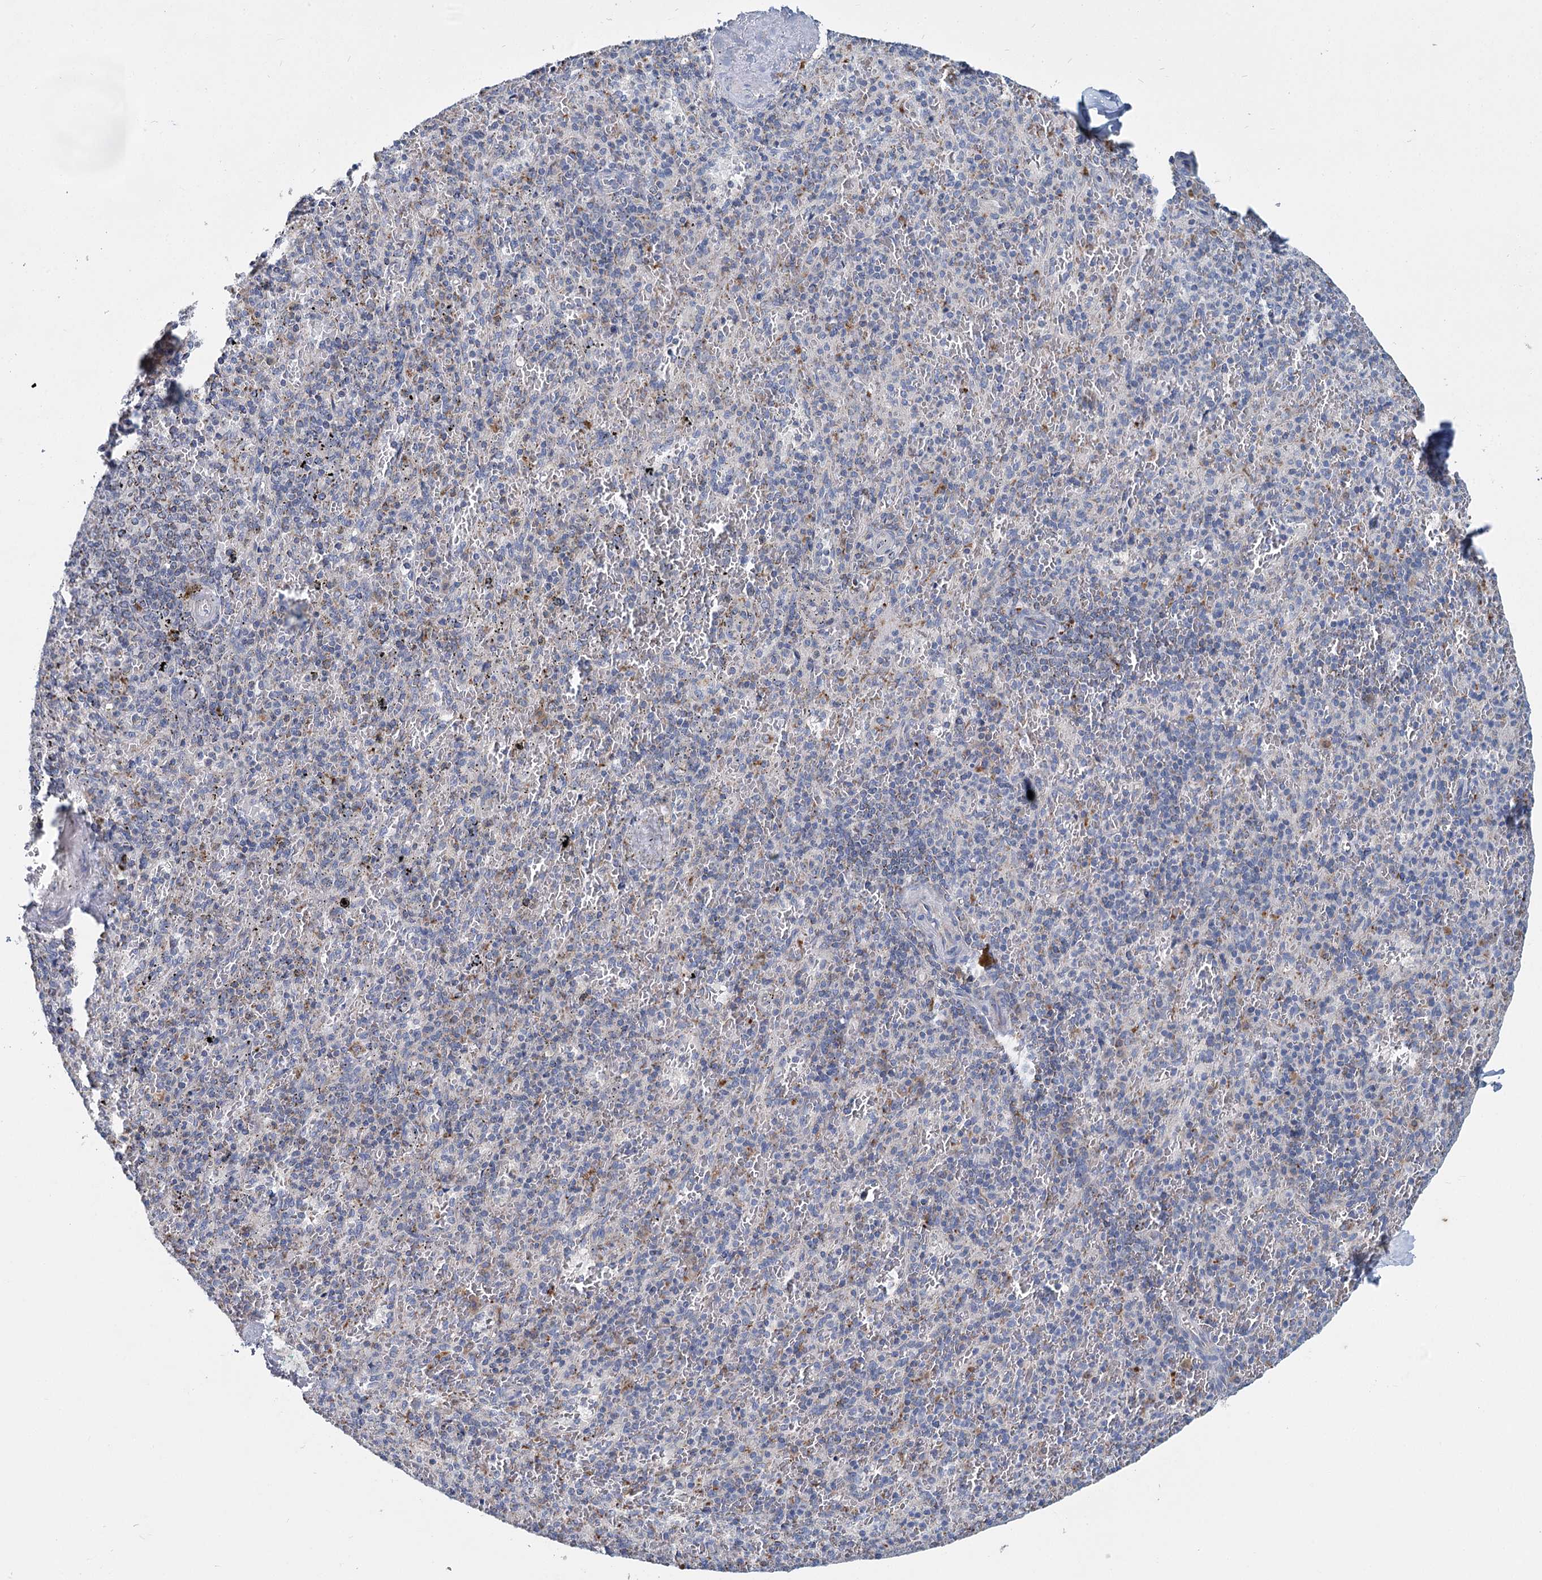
{"staining": {"intensity": "weak", "quantity": "<25%", "location": "cytoplasmic/membranous"}, "tissue": "spleen", "cell_type": "Cells in red pulp", "image_type": "normal", "snomed": [{"axis": "morphology", "description": "Normal tissue, NOS"}, {"axis": "topography", "description": "Spleen"}], "caption": "This is an IHC photomicrograph of benign spleen. There is no staining in cells in red pulp.", "gene": "ANKRD16", "patient": {"sex": "male", "age": 82}}